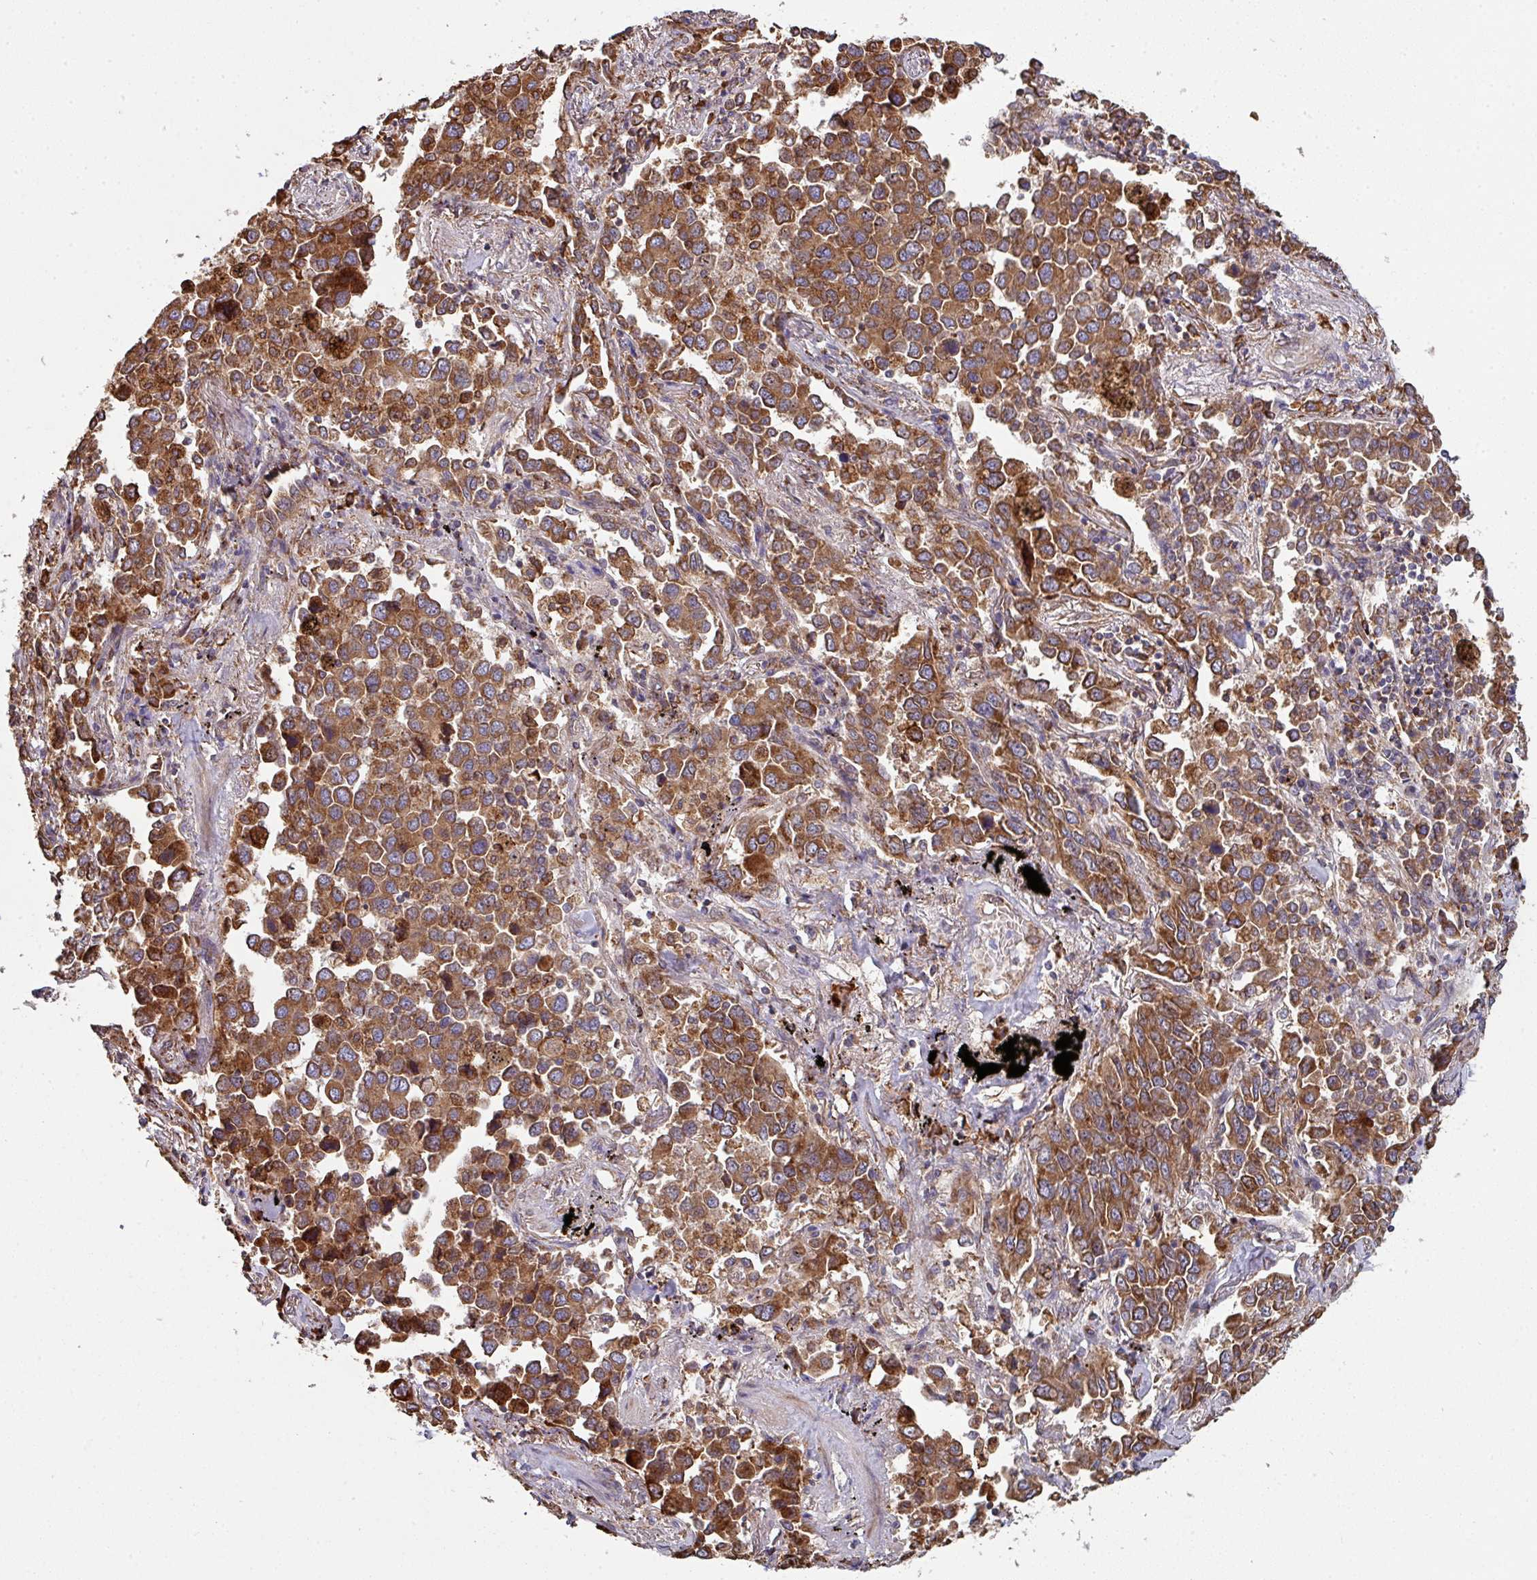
{"staining": {"intensity": "strong", "quantity": ">75%", "location": "cytoplasmic/membranous"}, "tissue": "lung cancer", "cell_type": "Tumor cells", "image_type": "cancer", "snomed": [{"axis": "morphology", "description": "Adenocarcinoma, NOS"}, {"axis": "topography", "description": "Lung"}], "caption": "A photomicrograph showing strong cytoplasmic/membranous expression in about >75% of tumor cells in adenocarcinoma (lung), as visualized by brown immunohistochemical staining.", "gene": "FAT4", "patient": {"sex": "male", "age": 67}}